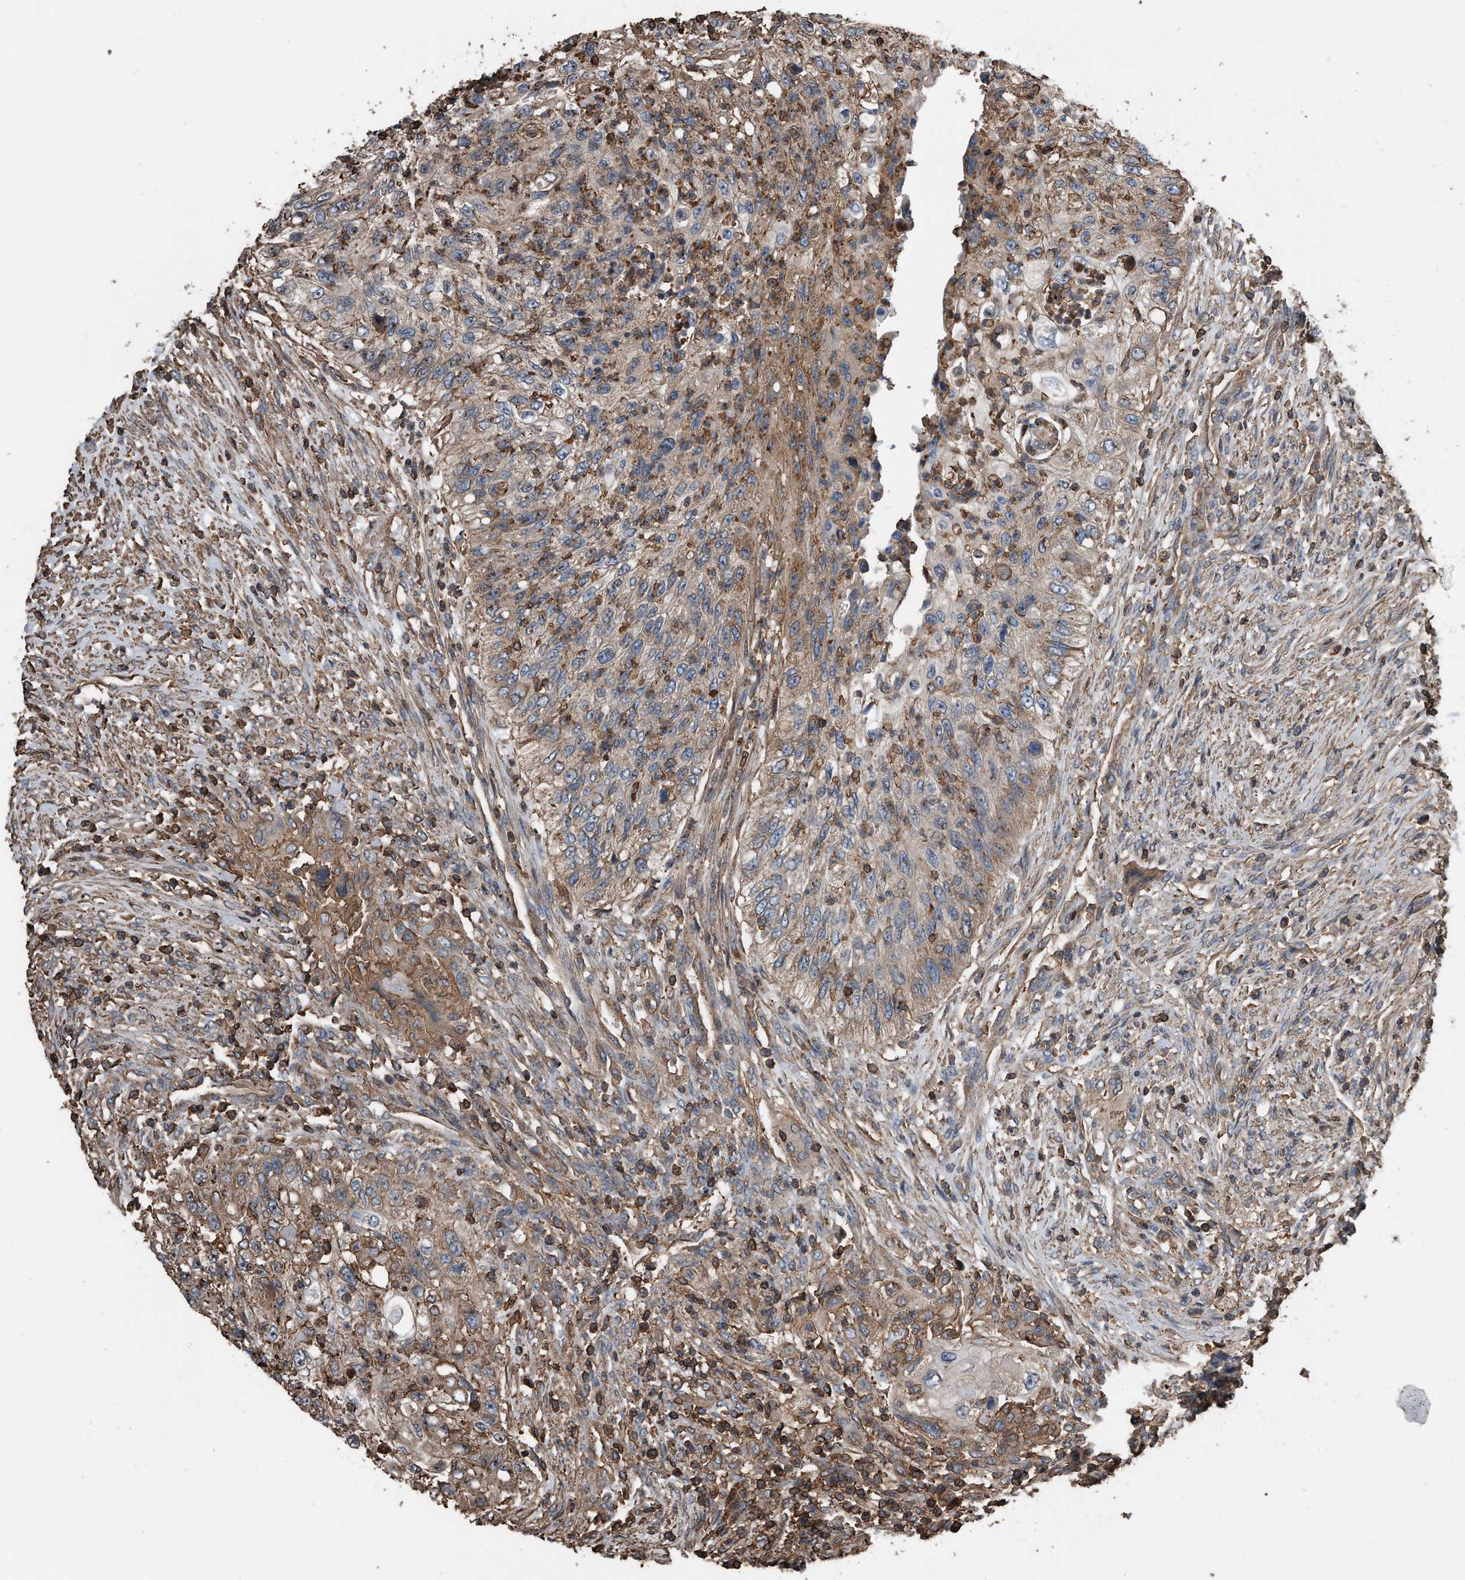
{"staining": {"intensity": "moderate", "quantity": ">75%", "location": "cytoplasmic/membranous"}, "tissue": "urothelial cancer", "cell_type": "Tumor cells", "image_type": "cancer", "snomed": [{"axis": "morphology", "description": "Urothelial carcinoma, High grade"}, {"axis": "topography", "description": "Urinary bladder"}], "caption": "Brown immunohistochemical staining in urothelial cancer demonstrates moderate cytoplasmic/membranous expression in about >75% of tumor cells. (Brightfield microscopy of DAB IHC at high magnification).", "gene": "RSPO3", "patient": {"sex": "female", "age": 60}}